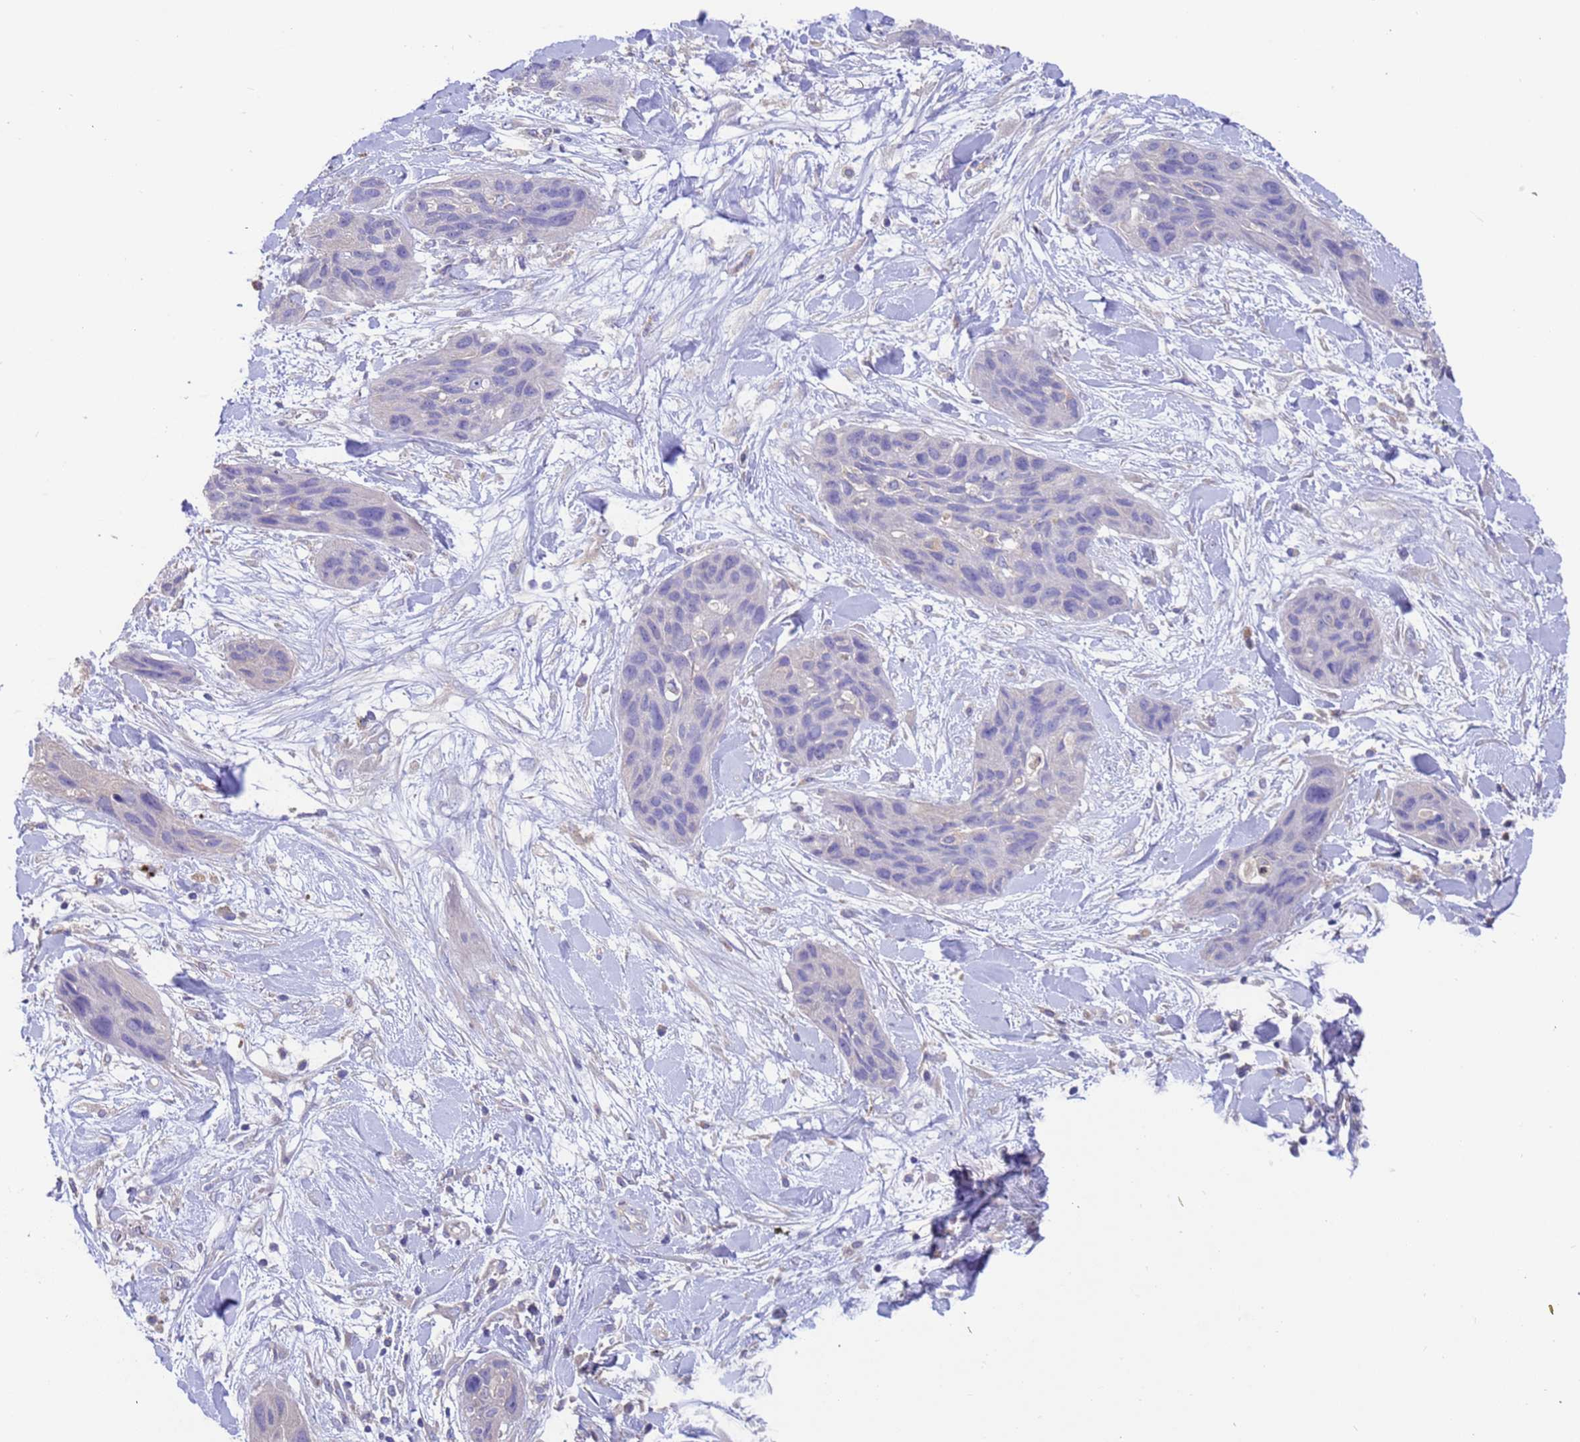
{"staining": {"intensity": "negative", "quantity": "none", "location": "none"}, "tissue": "lung cancer", "cell_type": "Tumor cells", "image_type": "cancer", "snomed": [{"axis": "morphology", "description": "Squamous cell carcinoma, NOS"}, {"axis": "topography", "description": "Lung"}], "caption": "DAB immunohistochemical staining of squamous cell carcinoma (lung) exhibits no significant staining in tumor cells.", "gene": "SRL", "patient": {"sex": "female", "age": 70}}